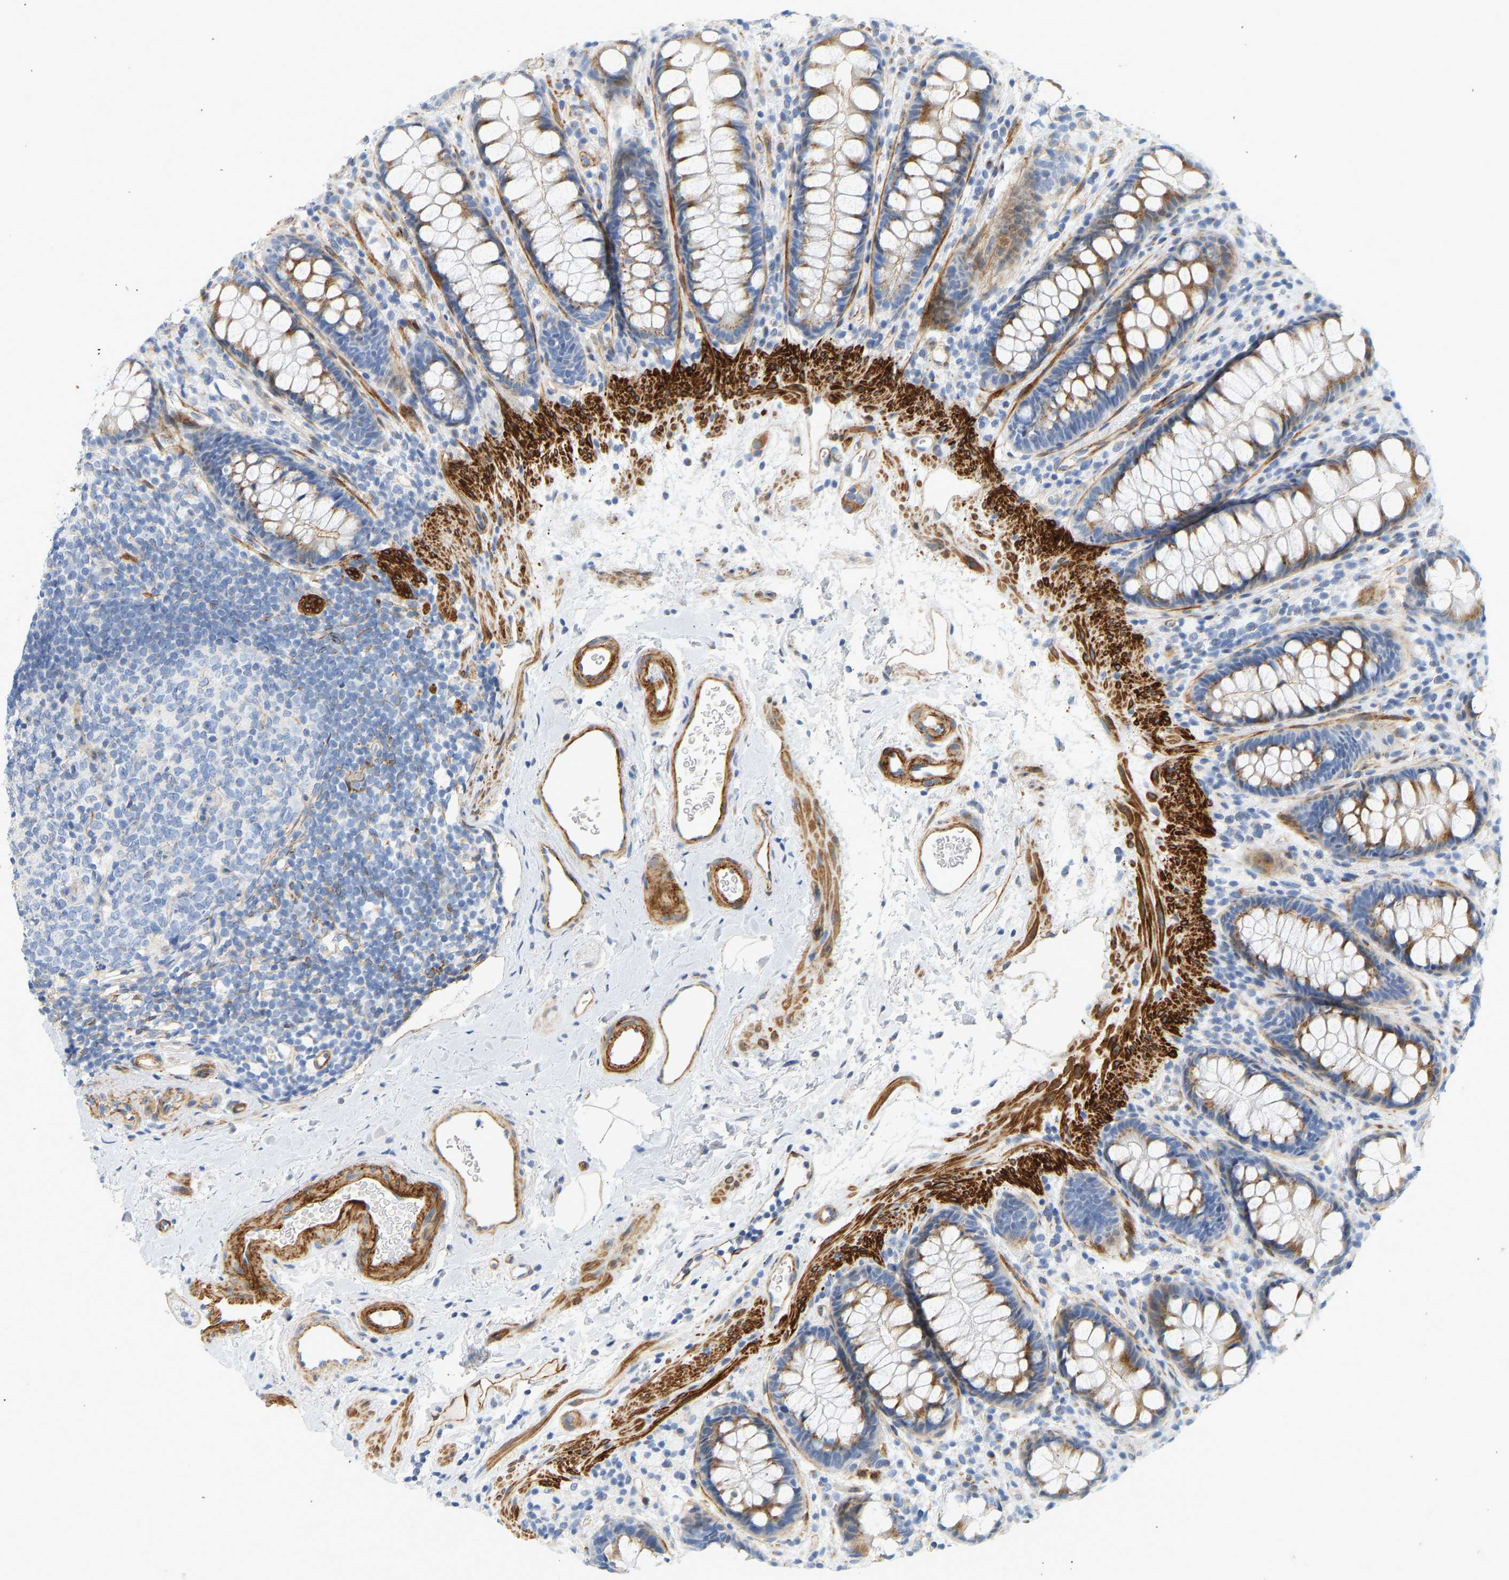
{"staining": {"intensity": "moderate", "quantity": ">75%", "location": "cytoplasmic/membranous"}, "tissue": "rectum", "cell_type": "Glandular cells", "image_type": "normal", "snomed": [{"axis": "morphology", "description": "Normal tissue, NOS"}, {"axis": "topography", "description": "Rectum"}], "caption": "About >75% of glandular cells in benign rectum display moderate cytoplasmic/membranous protein positivity as visualized by brown immunohistochemical staining.", "gene": "SLC30A7", "patient": {"sex": "female", "age": 65}}